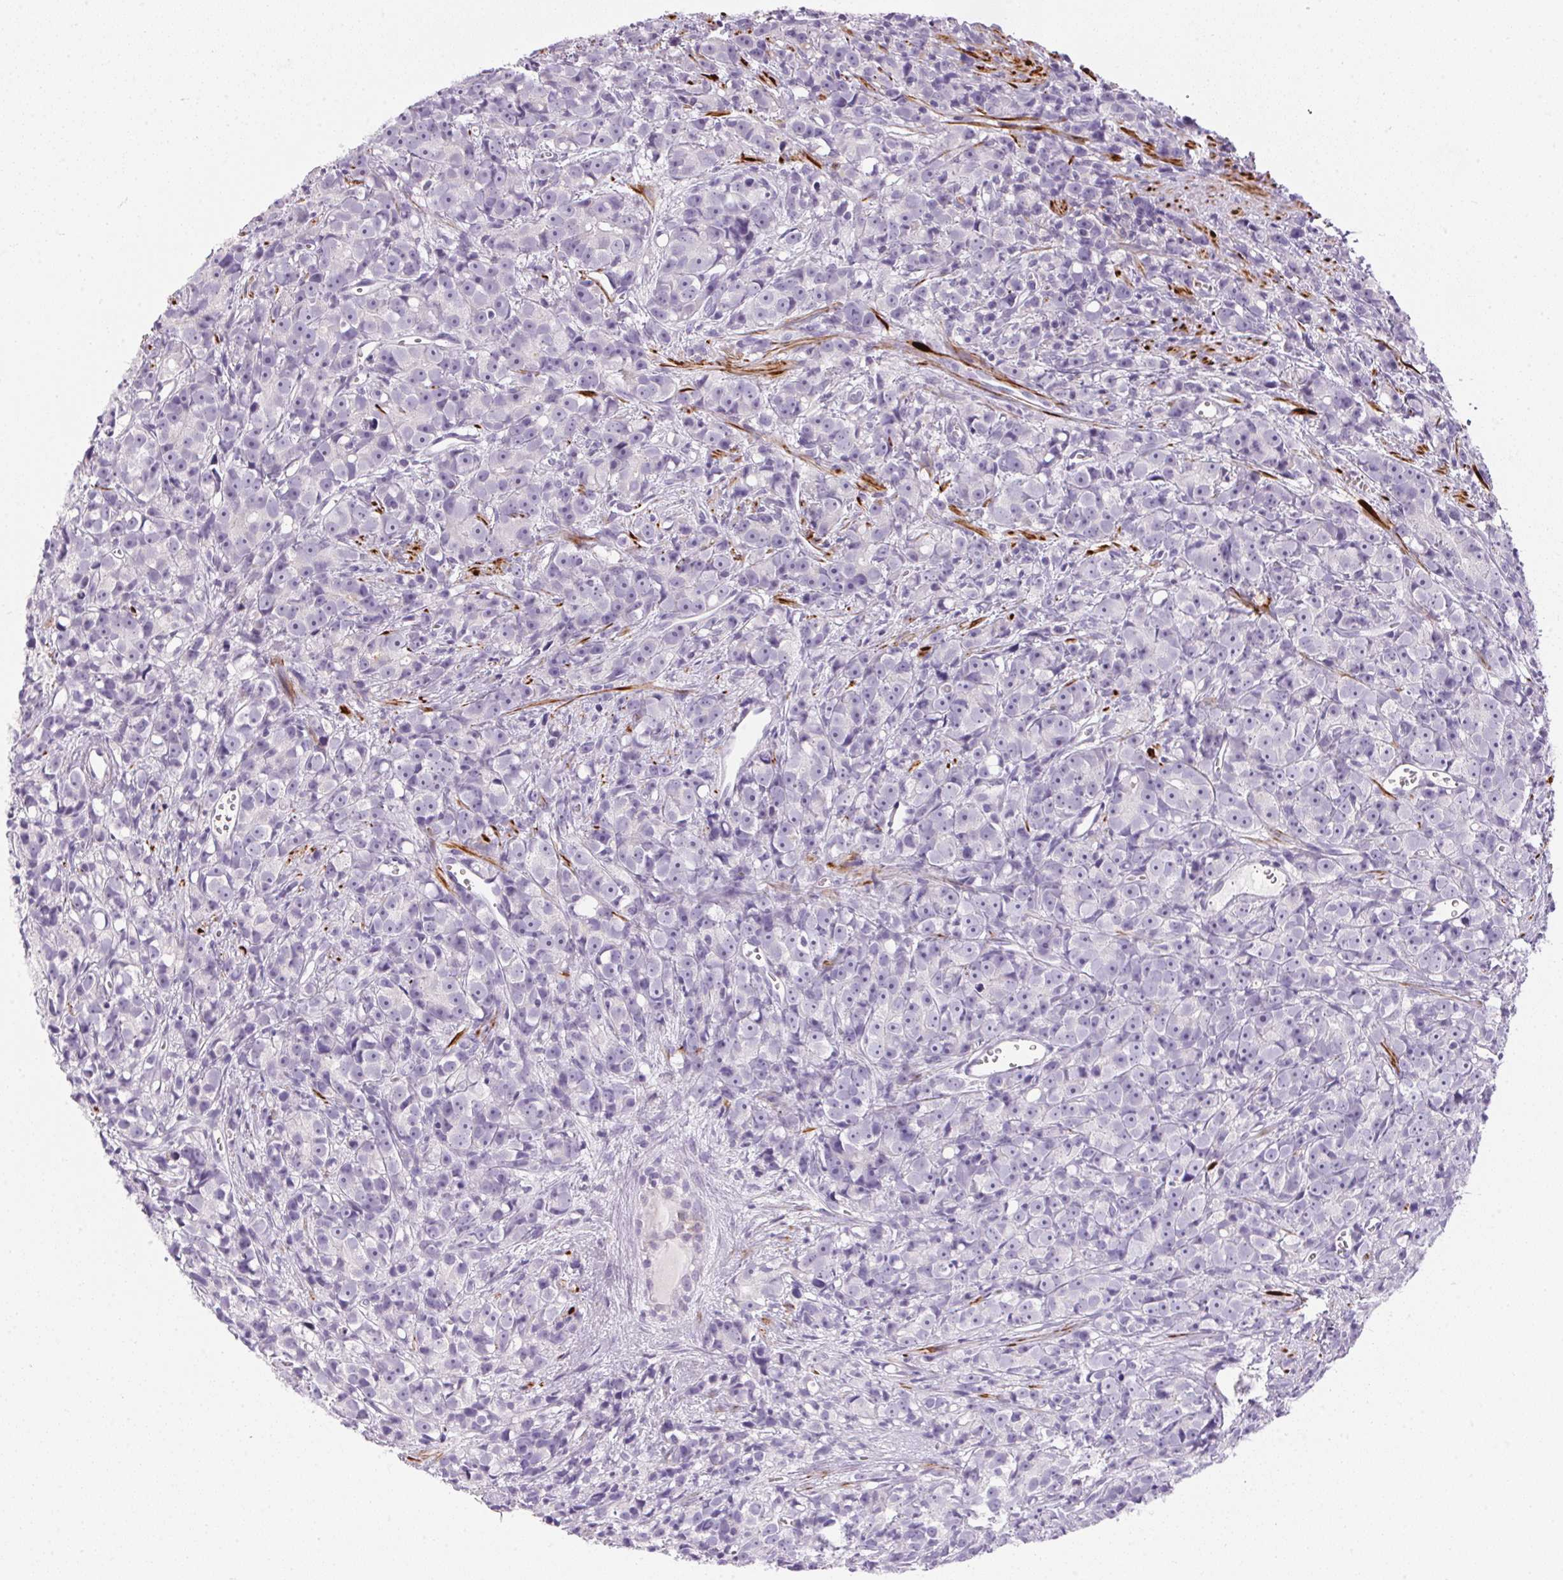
{"staining": {"intensity": "negative", "quantity": "none", "location": "none"}, "tissue": "prostate cancer", "cell_type": "Tumor cells", "image_type": "cancer", "snomed": [{"axis": "morphology", "description": "Adenocarcinoma, High grade"}, {"axis": "topography", "description": "Prostate"}], "caption": "A photomicrograph of adenocarcinoma (high-grade) (prostate) stained for a protein exhibits no brown staining in tumor cells.", "gene": "ECPAS", "patient": {"sex": "male", "age": 77}}